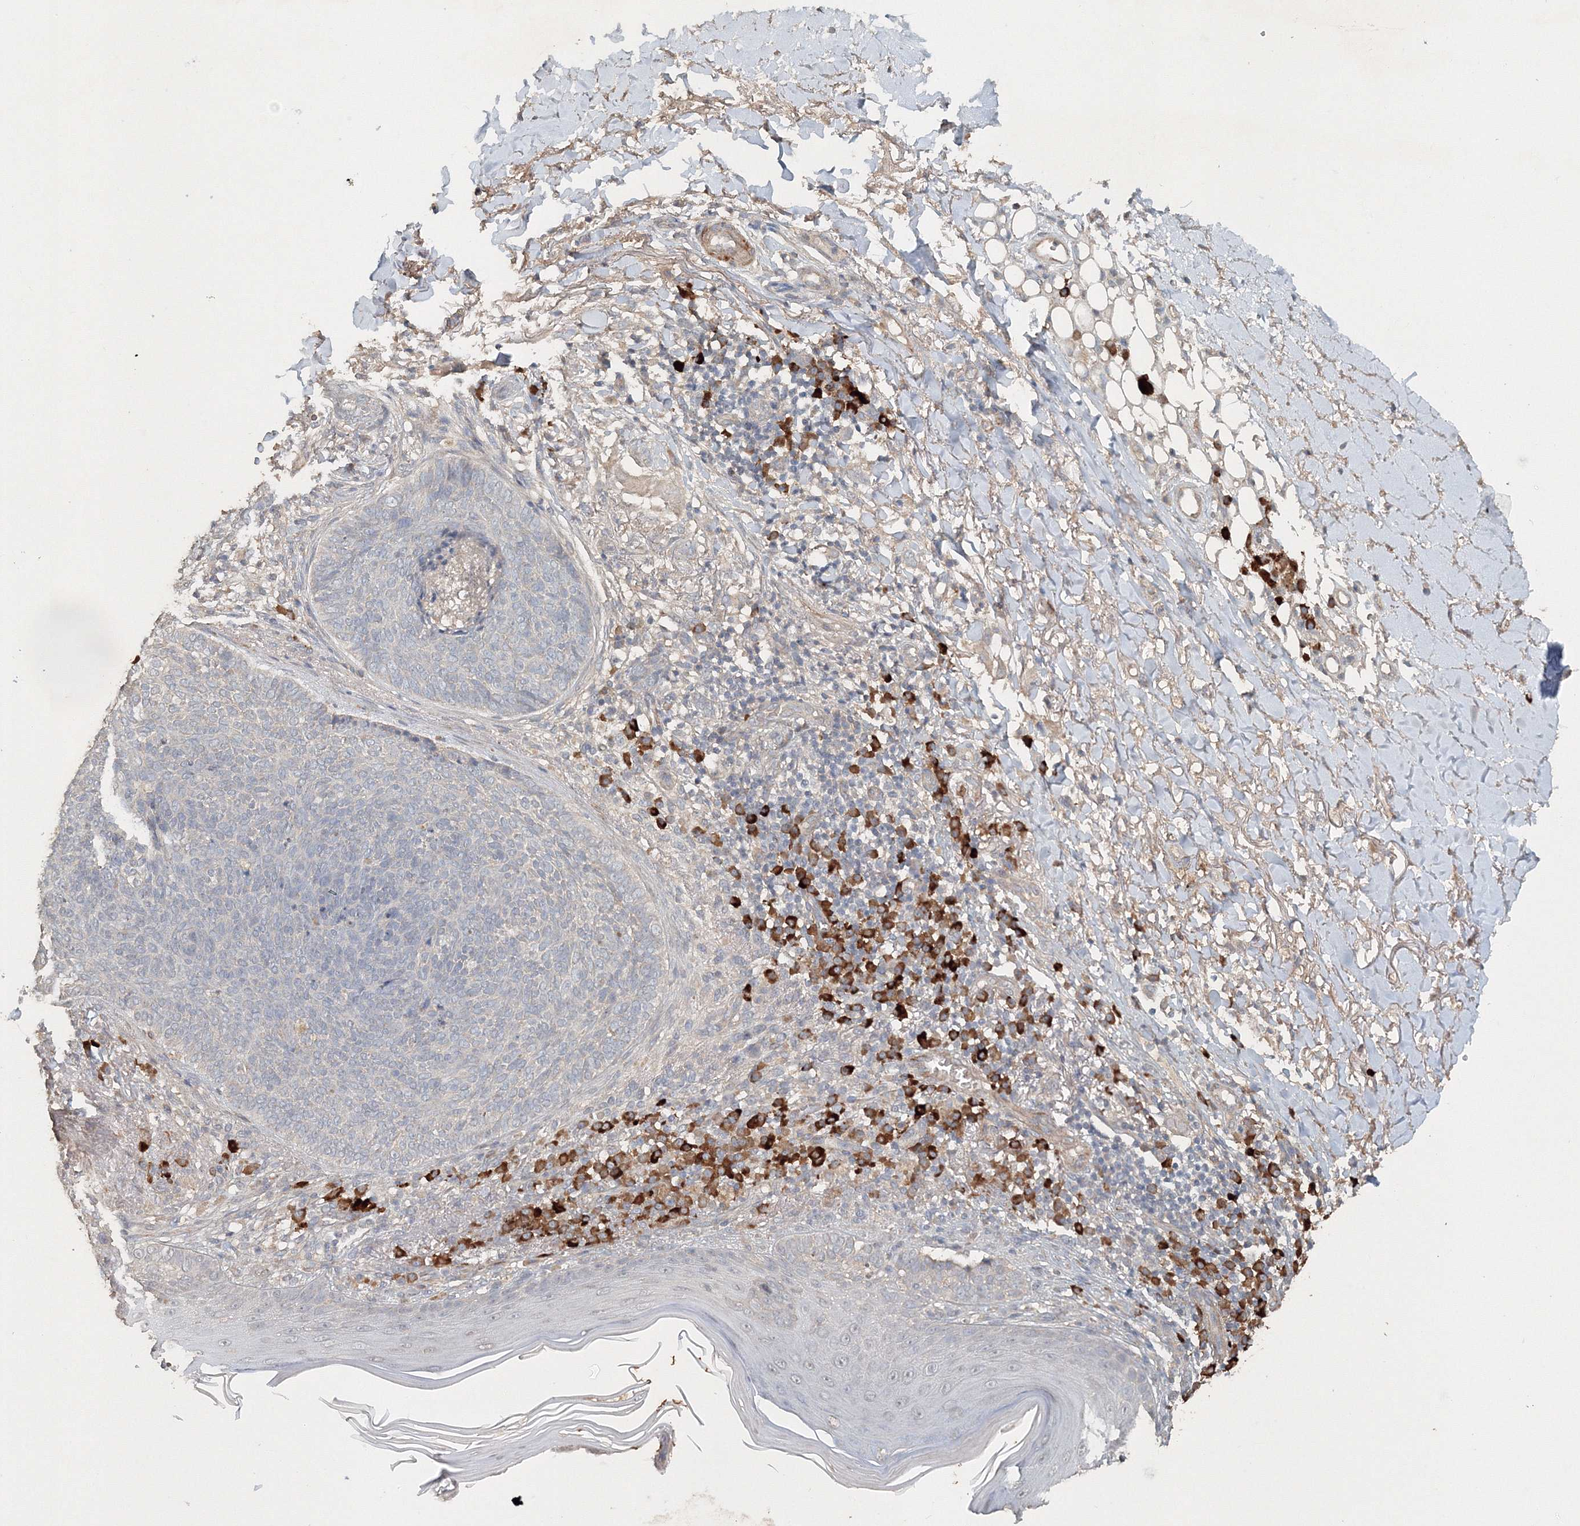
{"staining": {"intensity": "negative", "quantity": "none", "location": "none"}, "tissue": "skin cancer", "cell_type": "Tumor cells", "image_type": "cancer", "snomed": [{"axis": "morphology", "description": "Basal cell carcinoma"}, {"axis": "topography", "description": "Skin"}], "caption": "High magnification brightfield microscopy of skin cancer stained with DAB (3,3'-diaminobenzidine) (brown) and counterstained with hematoxylin (blue): tumor cells show no significant positivity.", "gene": "NALF2", "patient": {"sex": "male", "age": 85}}